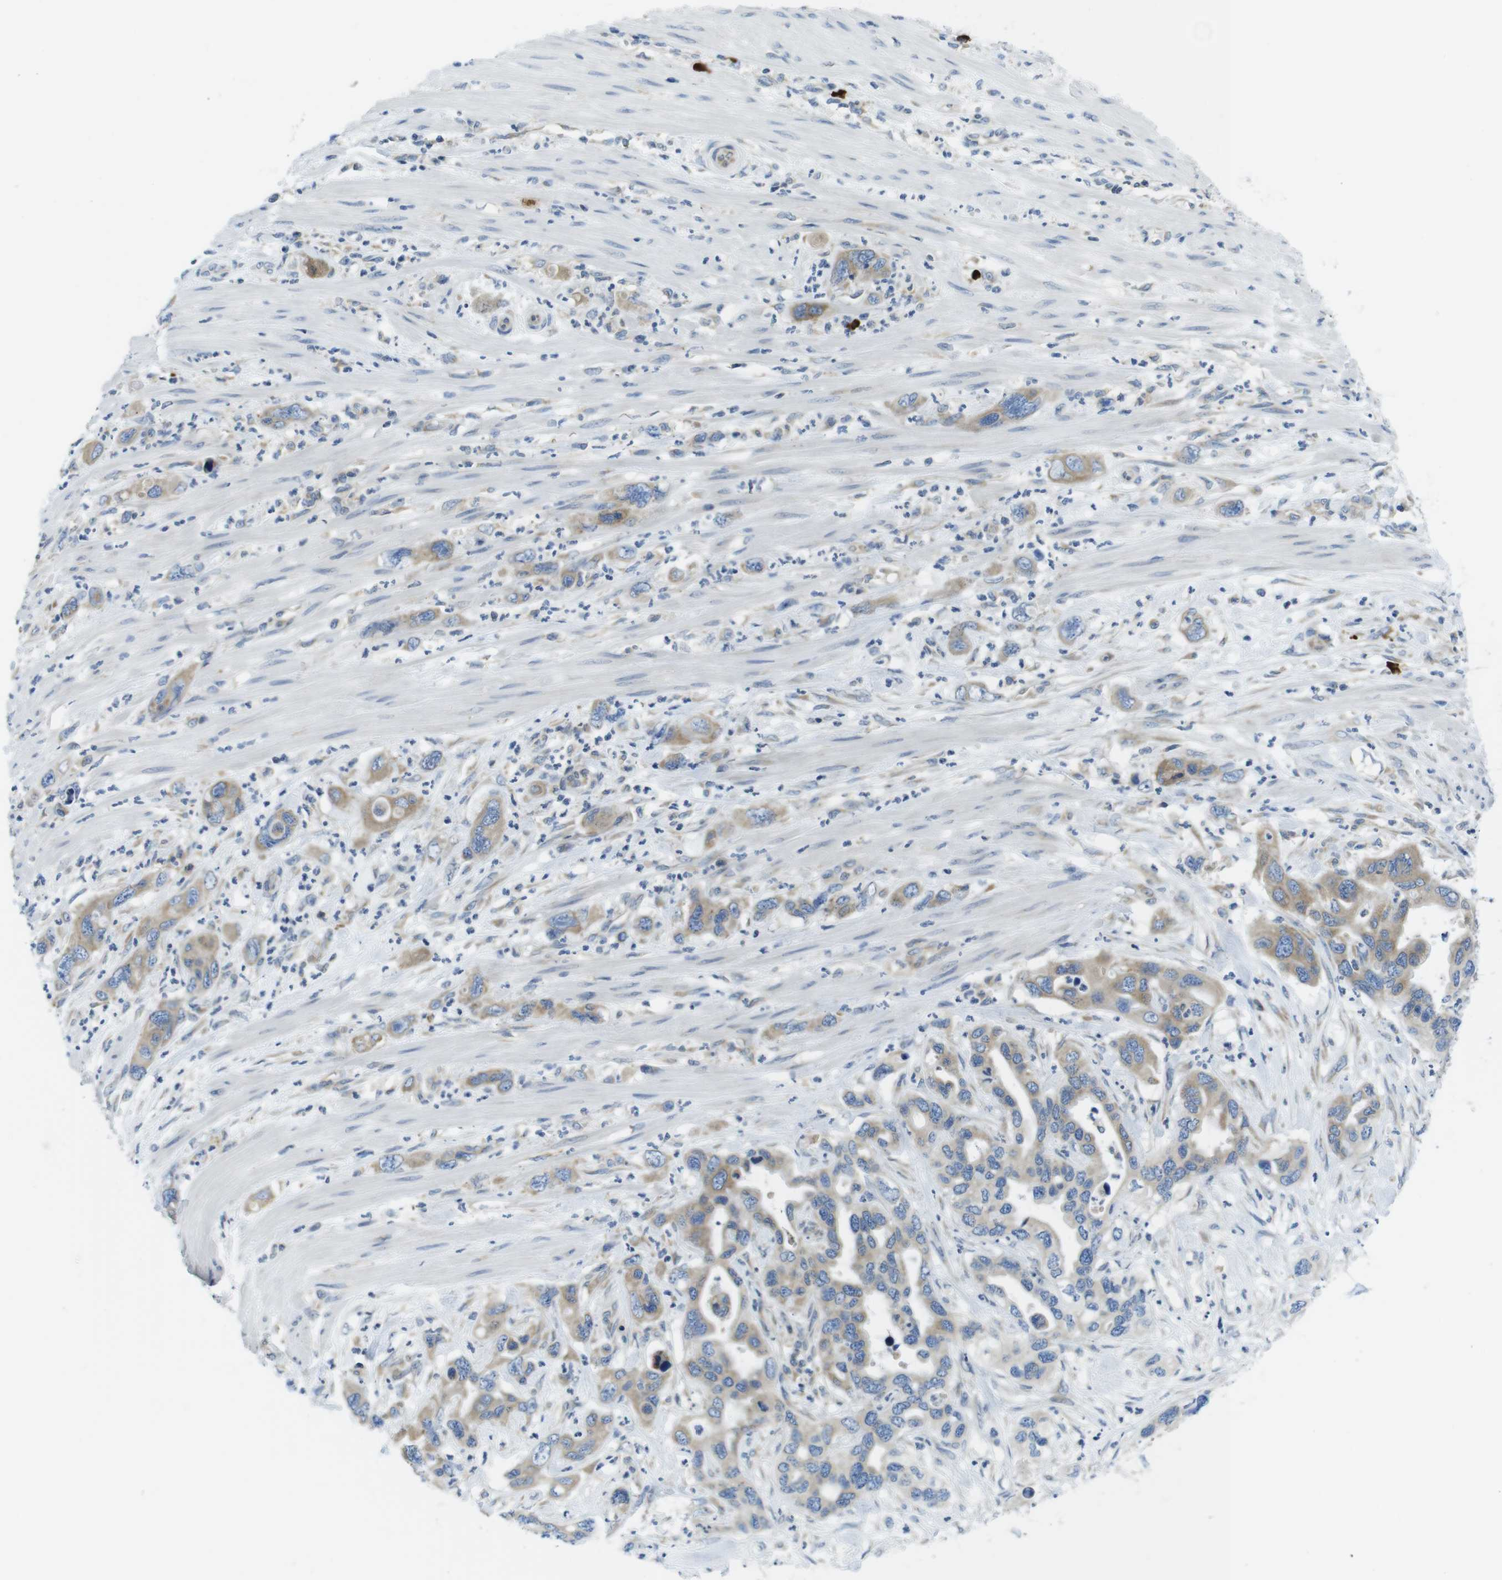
{"staining": {"intensity": "weak", "quantity": ">75%", "location": "cytoplasmic/membranous"}, "tissue": "pancreatic cancer", "cell_type": "Tumor cells", "image_type": "cancer", "snomed": [{"axis": "morphology", "description": "Adenocarcinoma, NOS"}, {"axis": "topography", "description": "Pancreas"}], "caption": "Immunohistochemical staining of human pancreatic adenocarcinoma demonstrates low levels of weak cytoplasmic/membranous protein positivity in about >75% of tumor cells.", "gene": "CLPTM1L", "patient": {"sex": "female", "age": 71}}